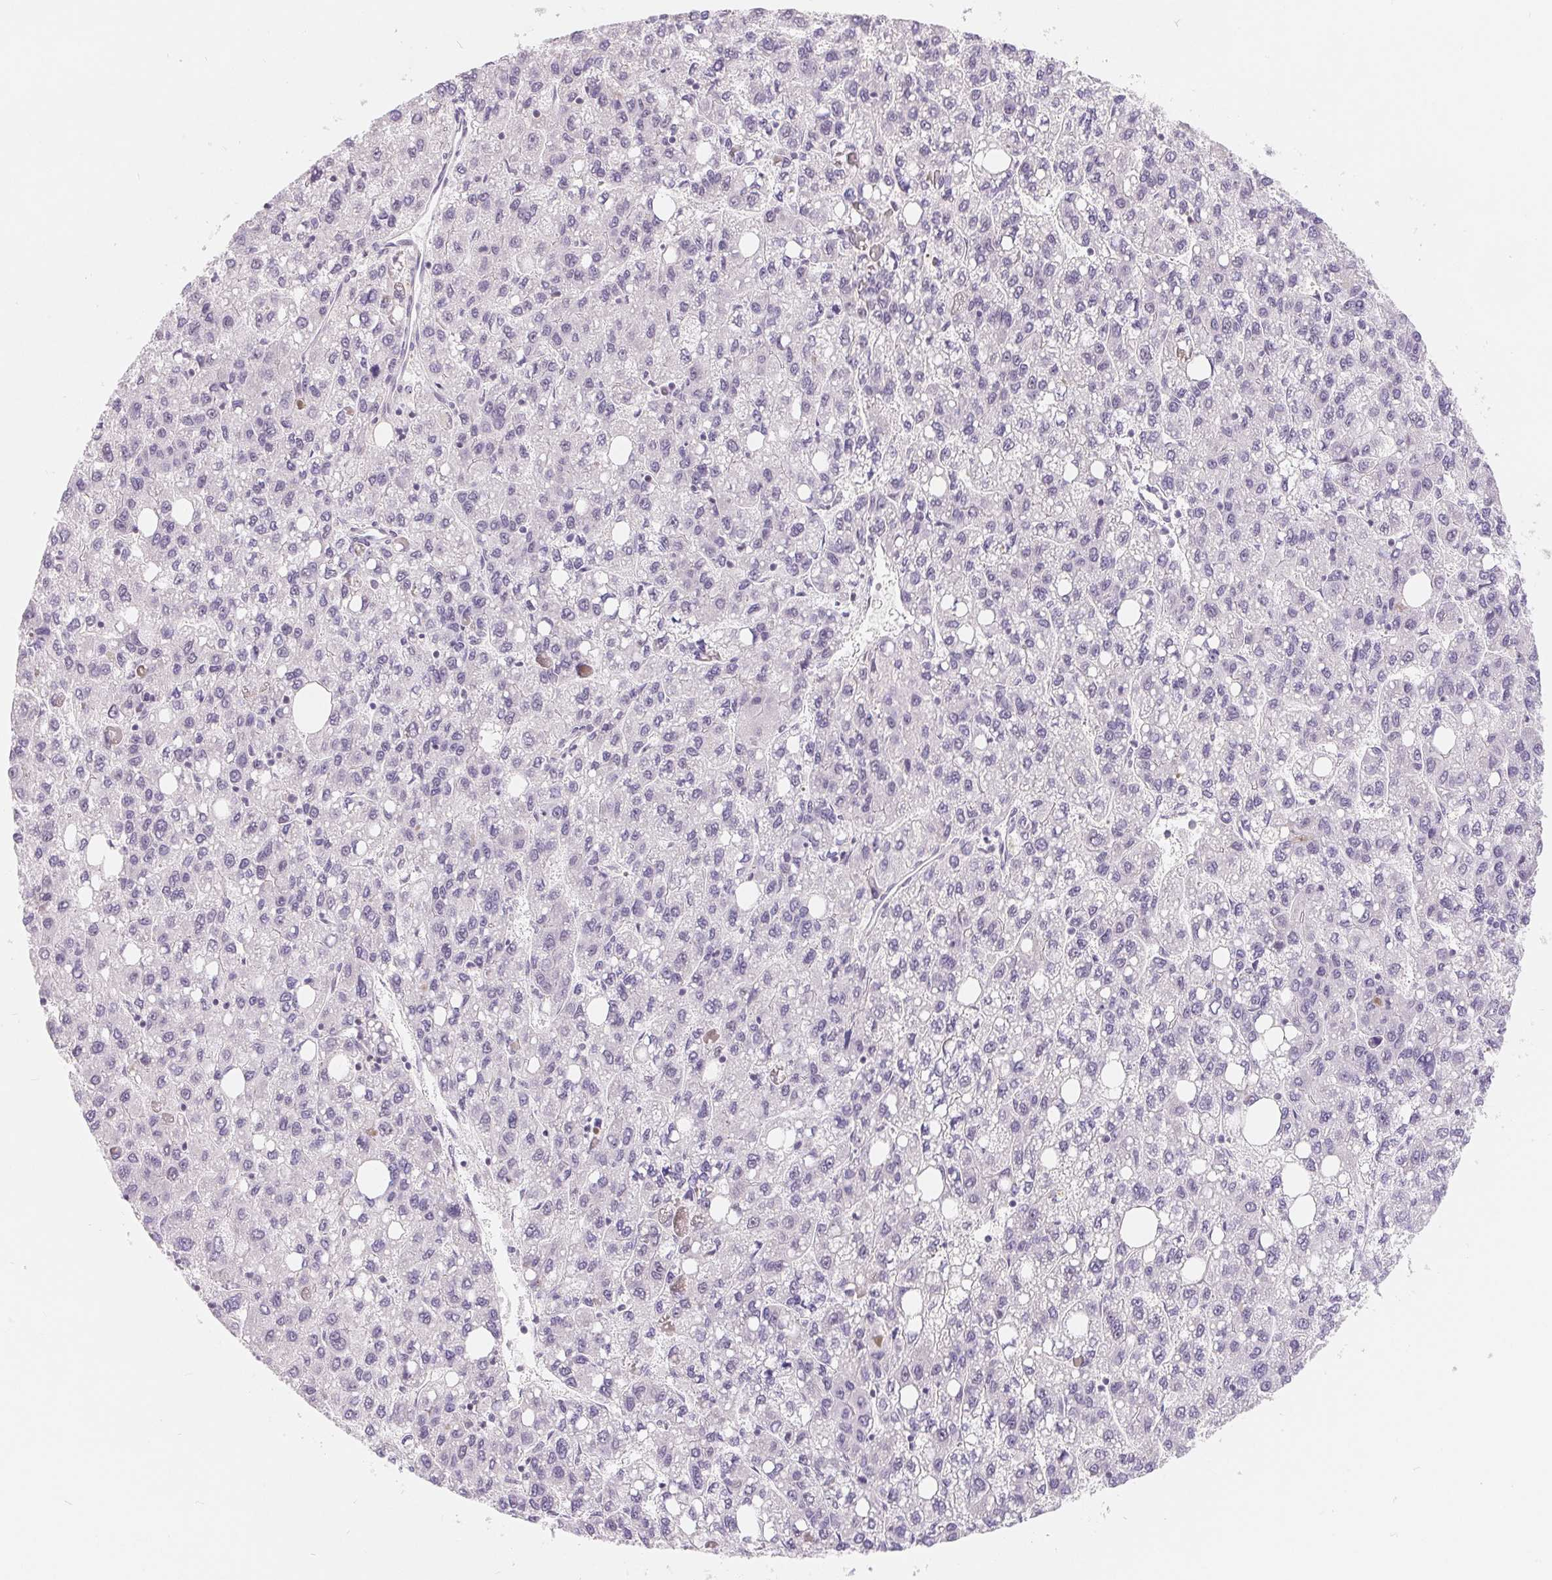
{"staining": {"intensity": "negative", "quantity": "none", "location": "none"}, "tissue": "liver cancer", "cell_type": "Tumor cells", "image_type": "cancer", "snomed": [{"axis": "morphology", "description": "Carcinoma, Hepatocellular, NOS"}, {"axis": "topography", "description": "Liver"}], "caption": "This is a photomicrograph of immunohistochemistry staining of liver cancer, which shows no staining in tumor cells.", "gene": "LCA5L", "patient": {"sex": "female", "age": 82}}